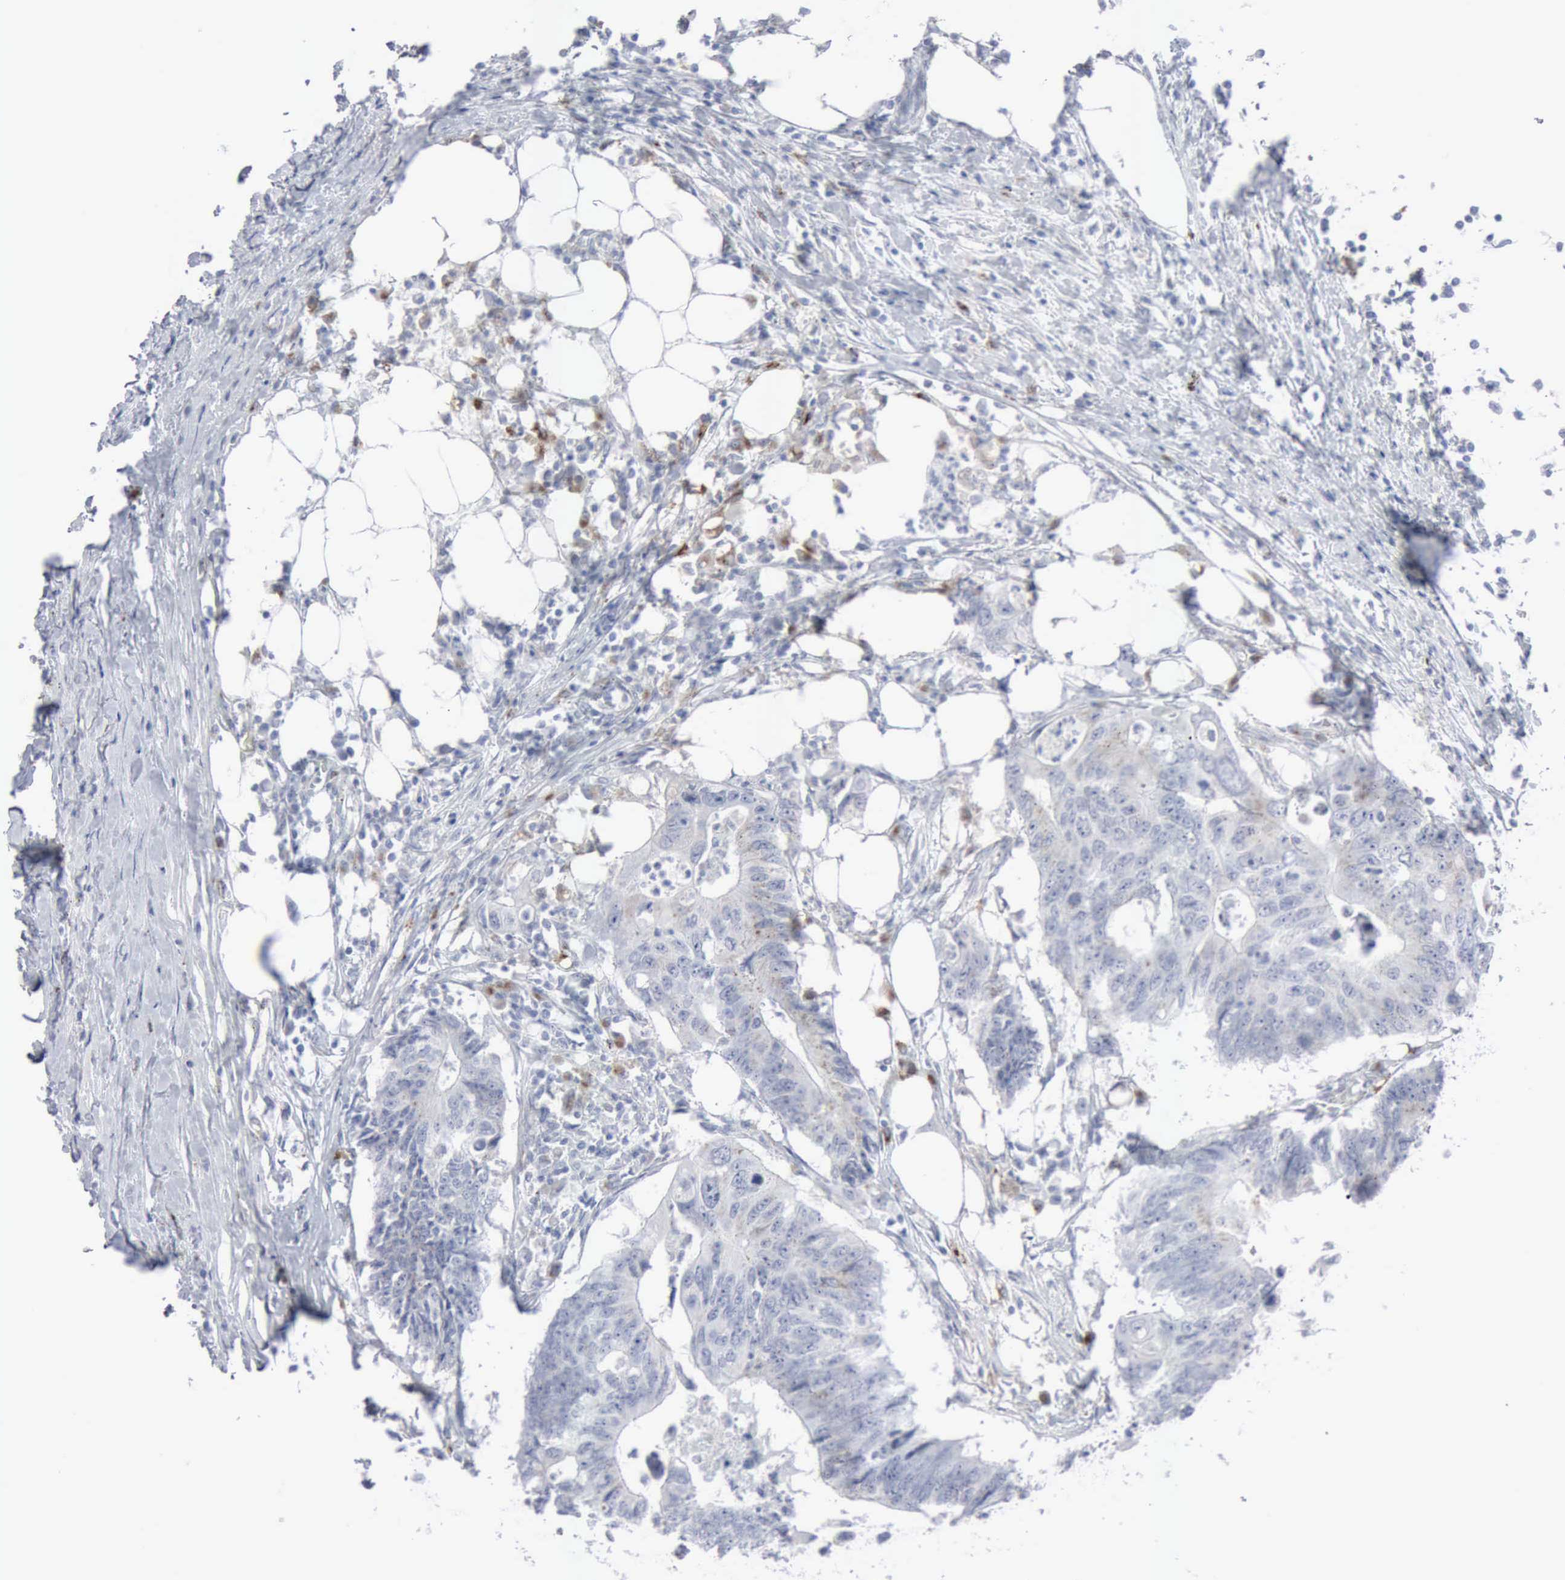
{"staining": {"intensity": "weak", "quantity": "<25%", "location": "cytoplasmic/membranous"}, "tissue": "colorectal cancer", "cell_type": "Tumor cells", "image_type": "cancer", "snomed": [{"axis": "morphology", "description": "Adenocarcinoma, NOS"}, {"axis": "topography", "description": "Colon"}], "caption": "IHC of adenocarcinoma (colorectal) reveals no expression in tumor cells.", "gene": "GLA", "patient": {"sex": "male", "age": 71}}